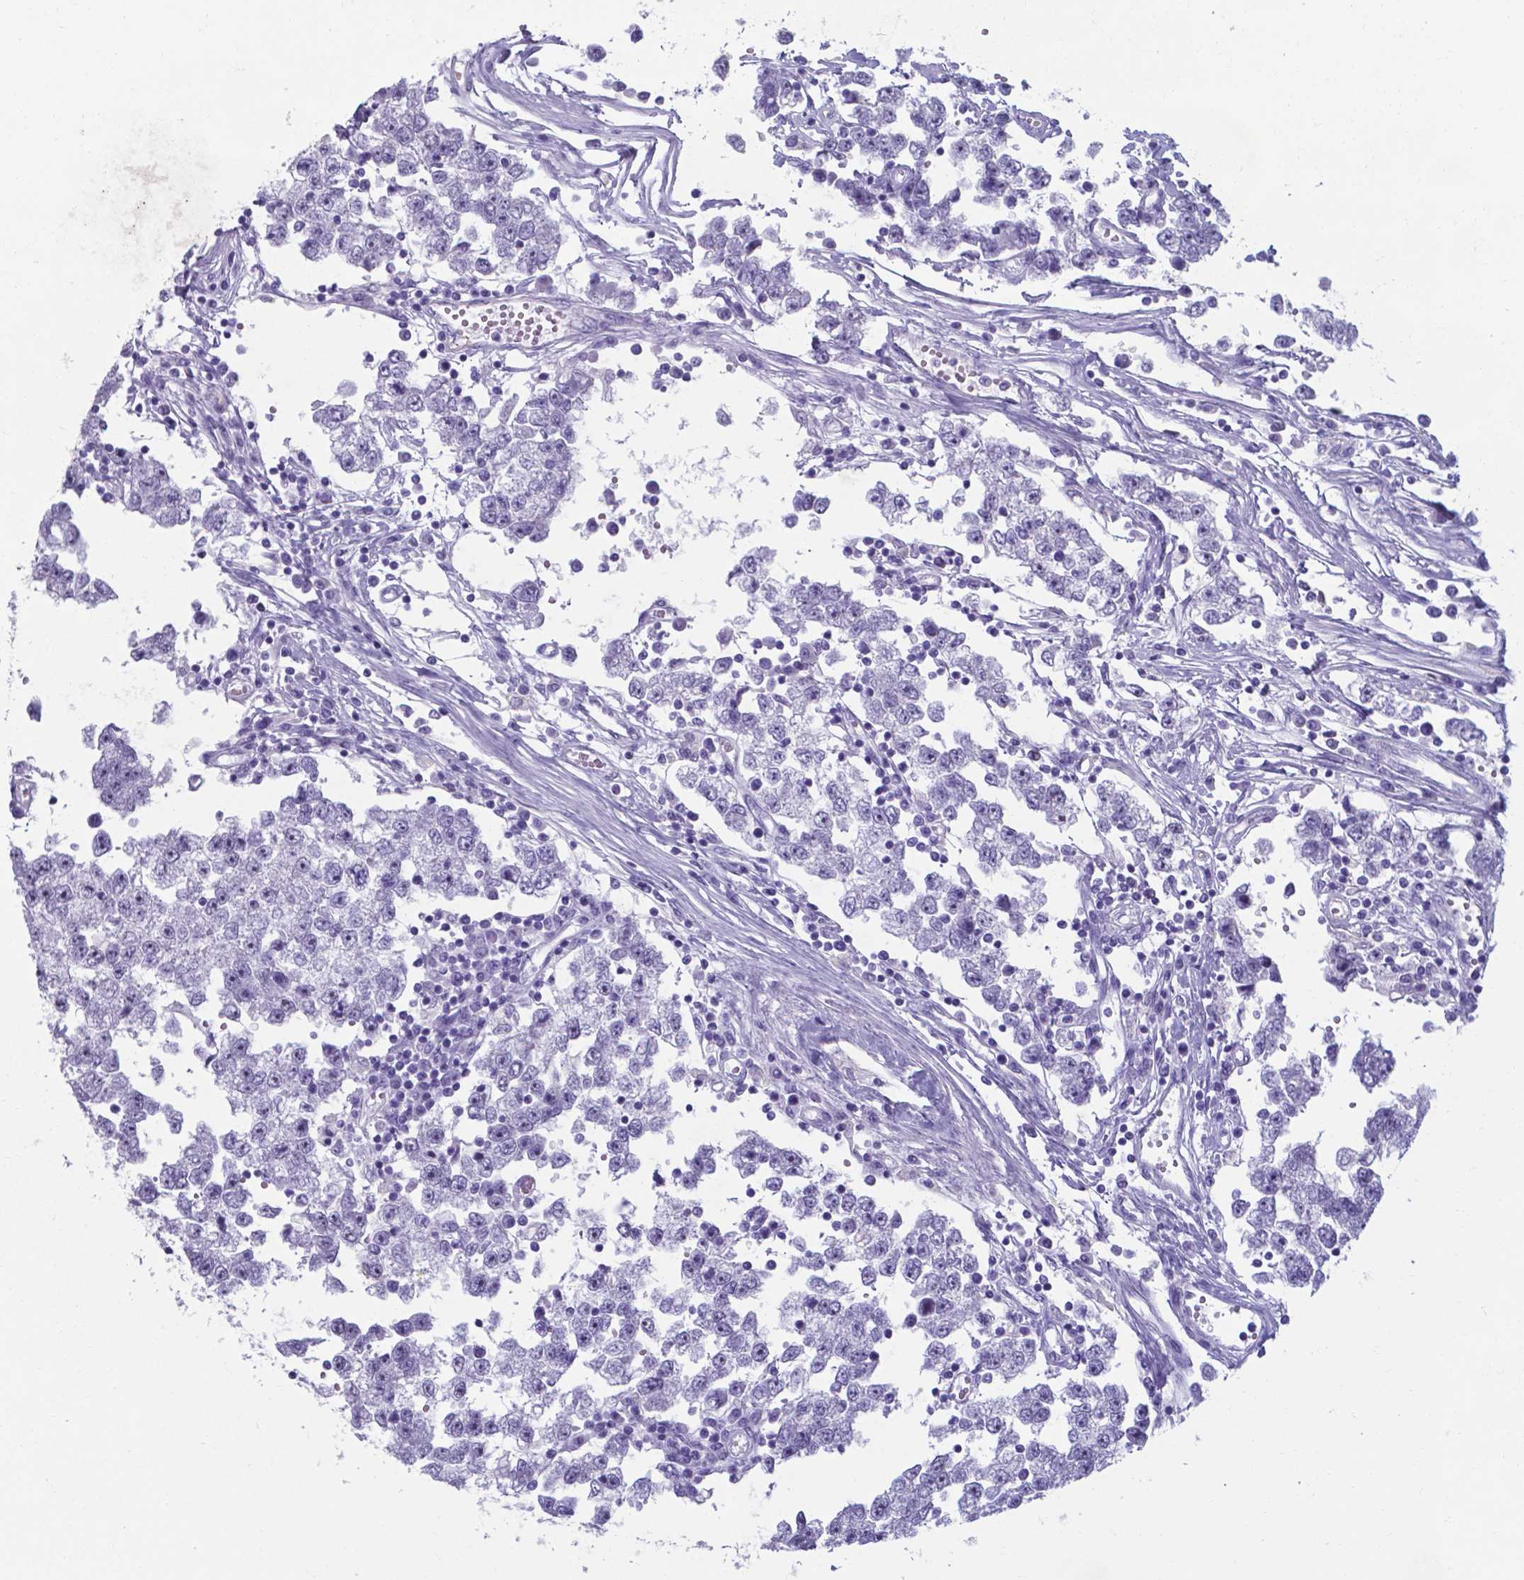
{"staining": {"intensity": "negative", "quantity": "none", "location": "none"}, "tissue": "testis cancer", "cell_type": "Tumor cells", "image_type": "cancer", "snomed": [{"axis": "morphology", "description": "Seminoma, NOS"}, {"axis": "topography", "description": "Testis"}], "caption": "There is no significant positivity in tumor cells of testis seminoma.", "gene": "AP5B1", "patient": {"sex": "male", "age": 34}}